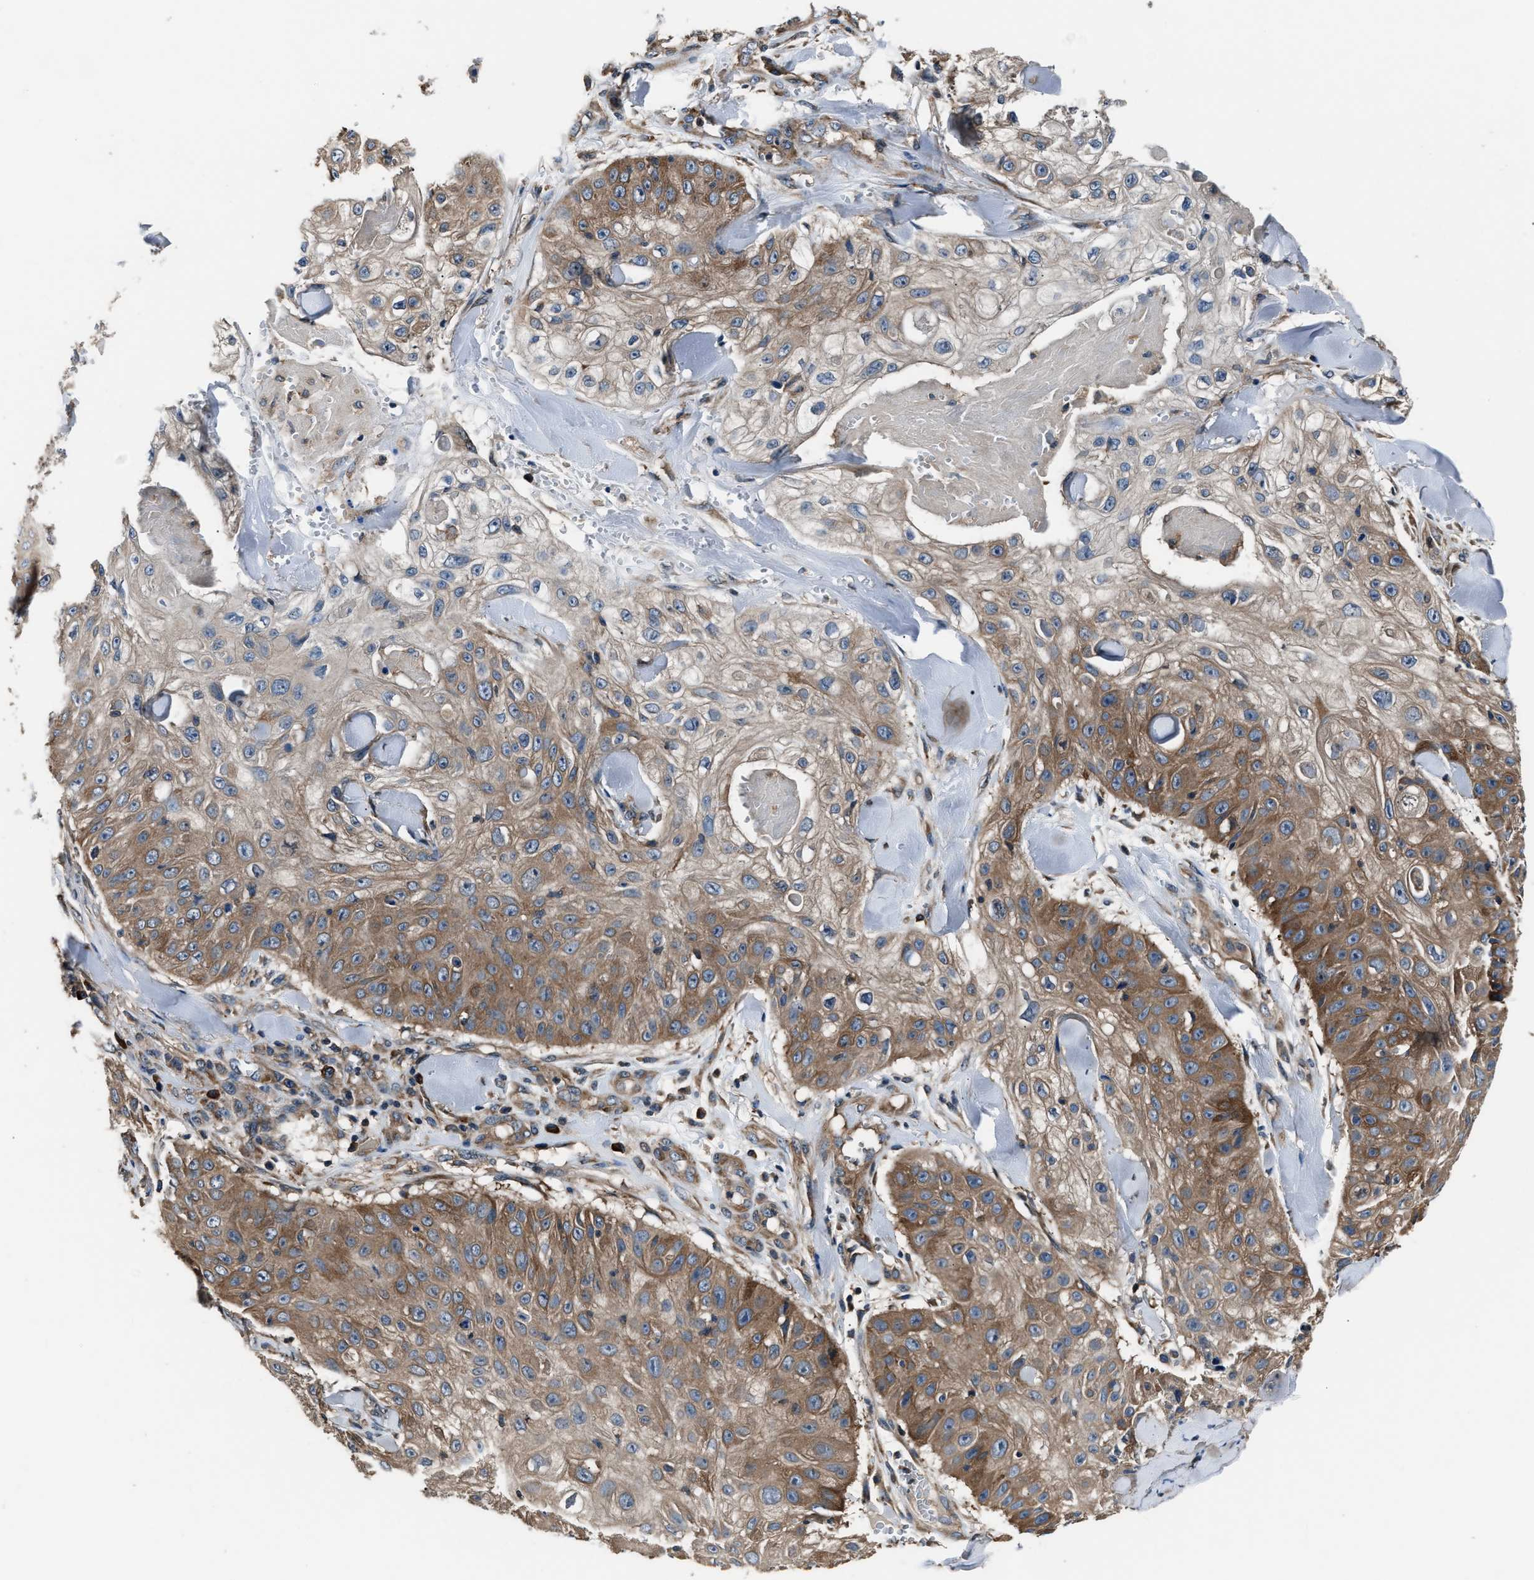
{"staining": {"intensity": "moderate", "quantity": ">75%", "location": "cytoplasmic/membranous"}, "tissue": "skin cancer", "cell_type": "Tumor cells", "image_type": "cancer", "snomed": [{"axis": "morphology", "description": "Squamous cell carcinoma, NOS"}, {"axis": "topography", "description": "Skin"}], "caption": "Moderate cytoplasmic/membranous positivity is appreciated in approximately >75% of tumor cells in skin cancer (squamous cell carcinoma). (brown staining indicates protein expression, while blue staining denotes nuclei).", "gene": "IMPDH2", "patient": {"sex": "male", "age": 86}}